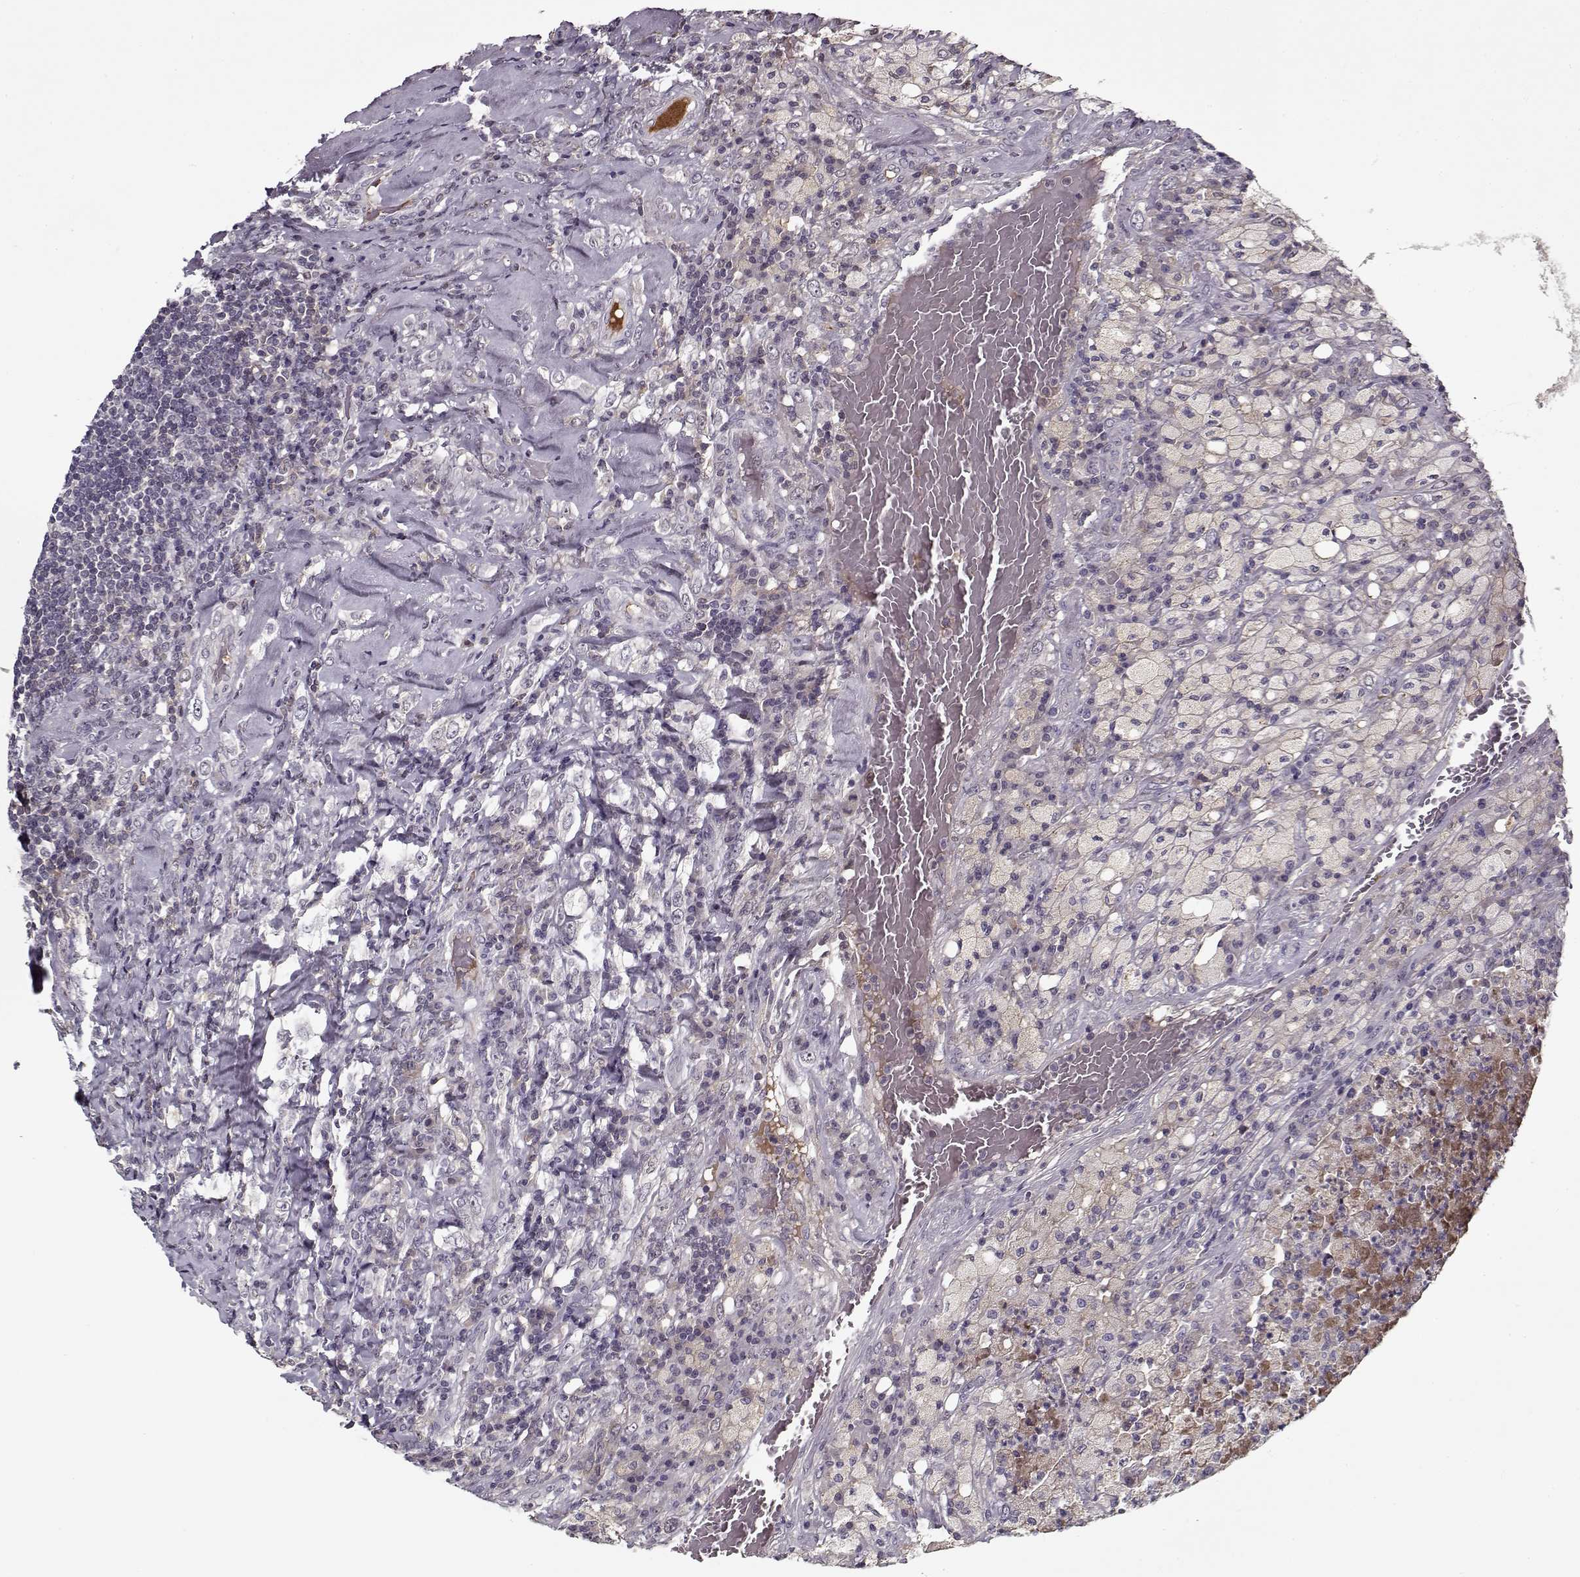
{"staining": {"intensity": "negative", "quantity": "none", "location": "none"}, "tissue": "testis cancer", "cell_type": "Tumor cells", "image_type": "cancer", "snomed": [{"axis": "morphology", "description": "Necrosis, NOS"}, {"axis": "morphology", "description": "Carcinoma, Embryonal, NOS"}, {"axis": "topography", "description": "Testis"}], "caption": "Photomicrograph shows no significant protein expression in tumor cells of testis embryonal carcinoma.", "gene": "AFM", "patient": {"sex": "male", "age": 19}}